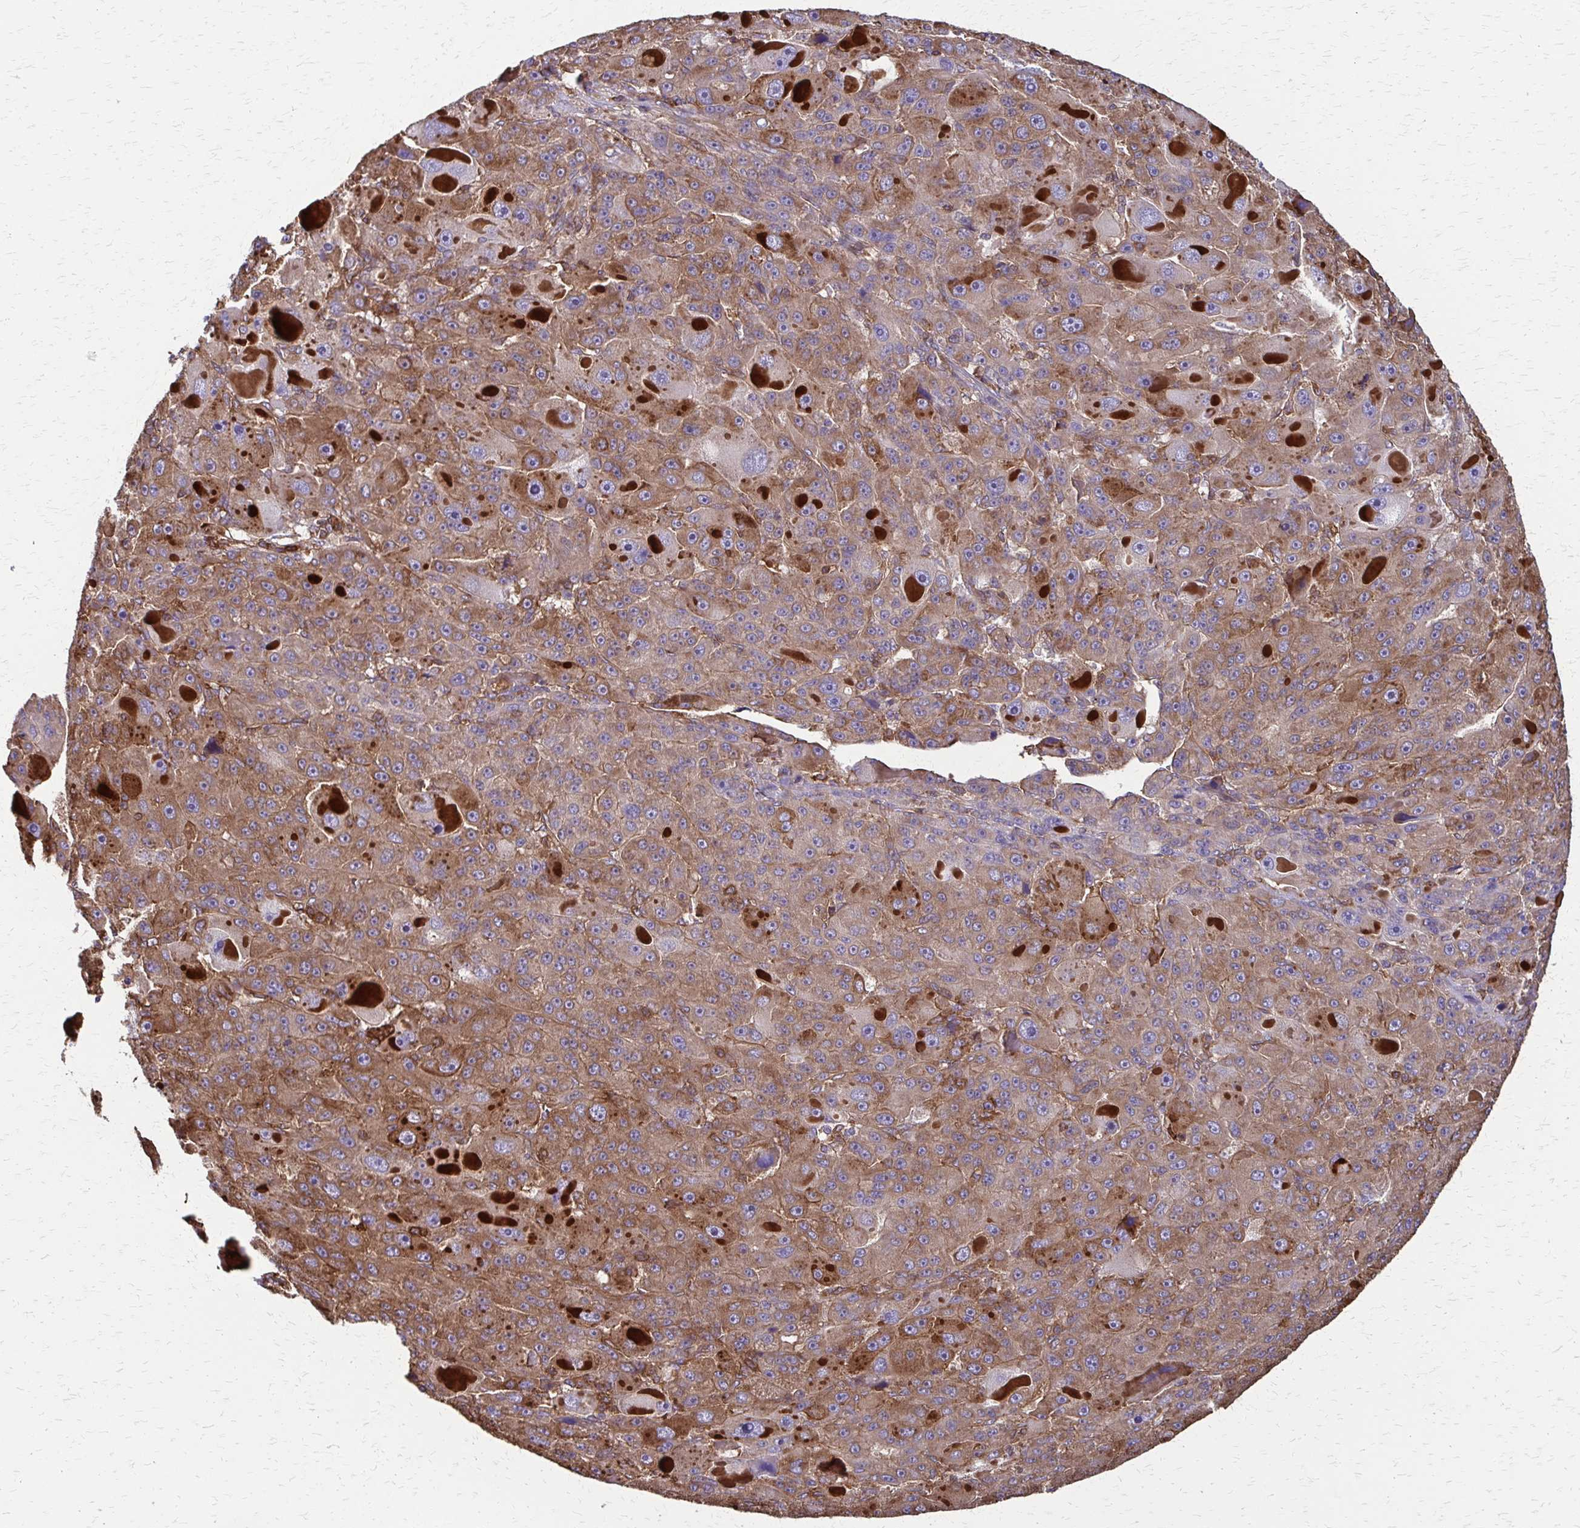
{"staining": {"intensity": "moderate", "quantity": ">75%", "location": "cytoplasmic/membranous"}, "tissue": "liver cancer", "cell_type": "Tumor cells", "image_type": "cancer", "snomed": [{"axis": "morphology", "description": "Carcinoma, Hepatocellular, NOS"}, {"axis": "topography", "description": "Liver"}], "caption": "Approximately >75% of tumor cells in human liver cancer reveal moderate cytoplasmic/membranous protein staining as visualized by brown immunohistochemical staining.", "gene": "EEF2", "patient": {"sex": "male", "age": 76}}